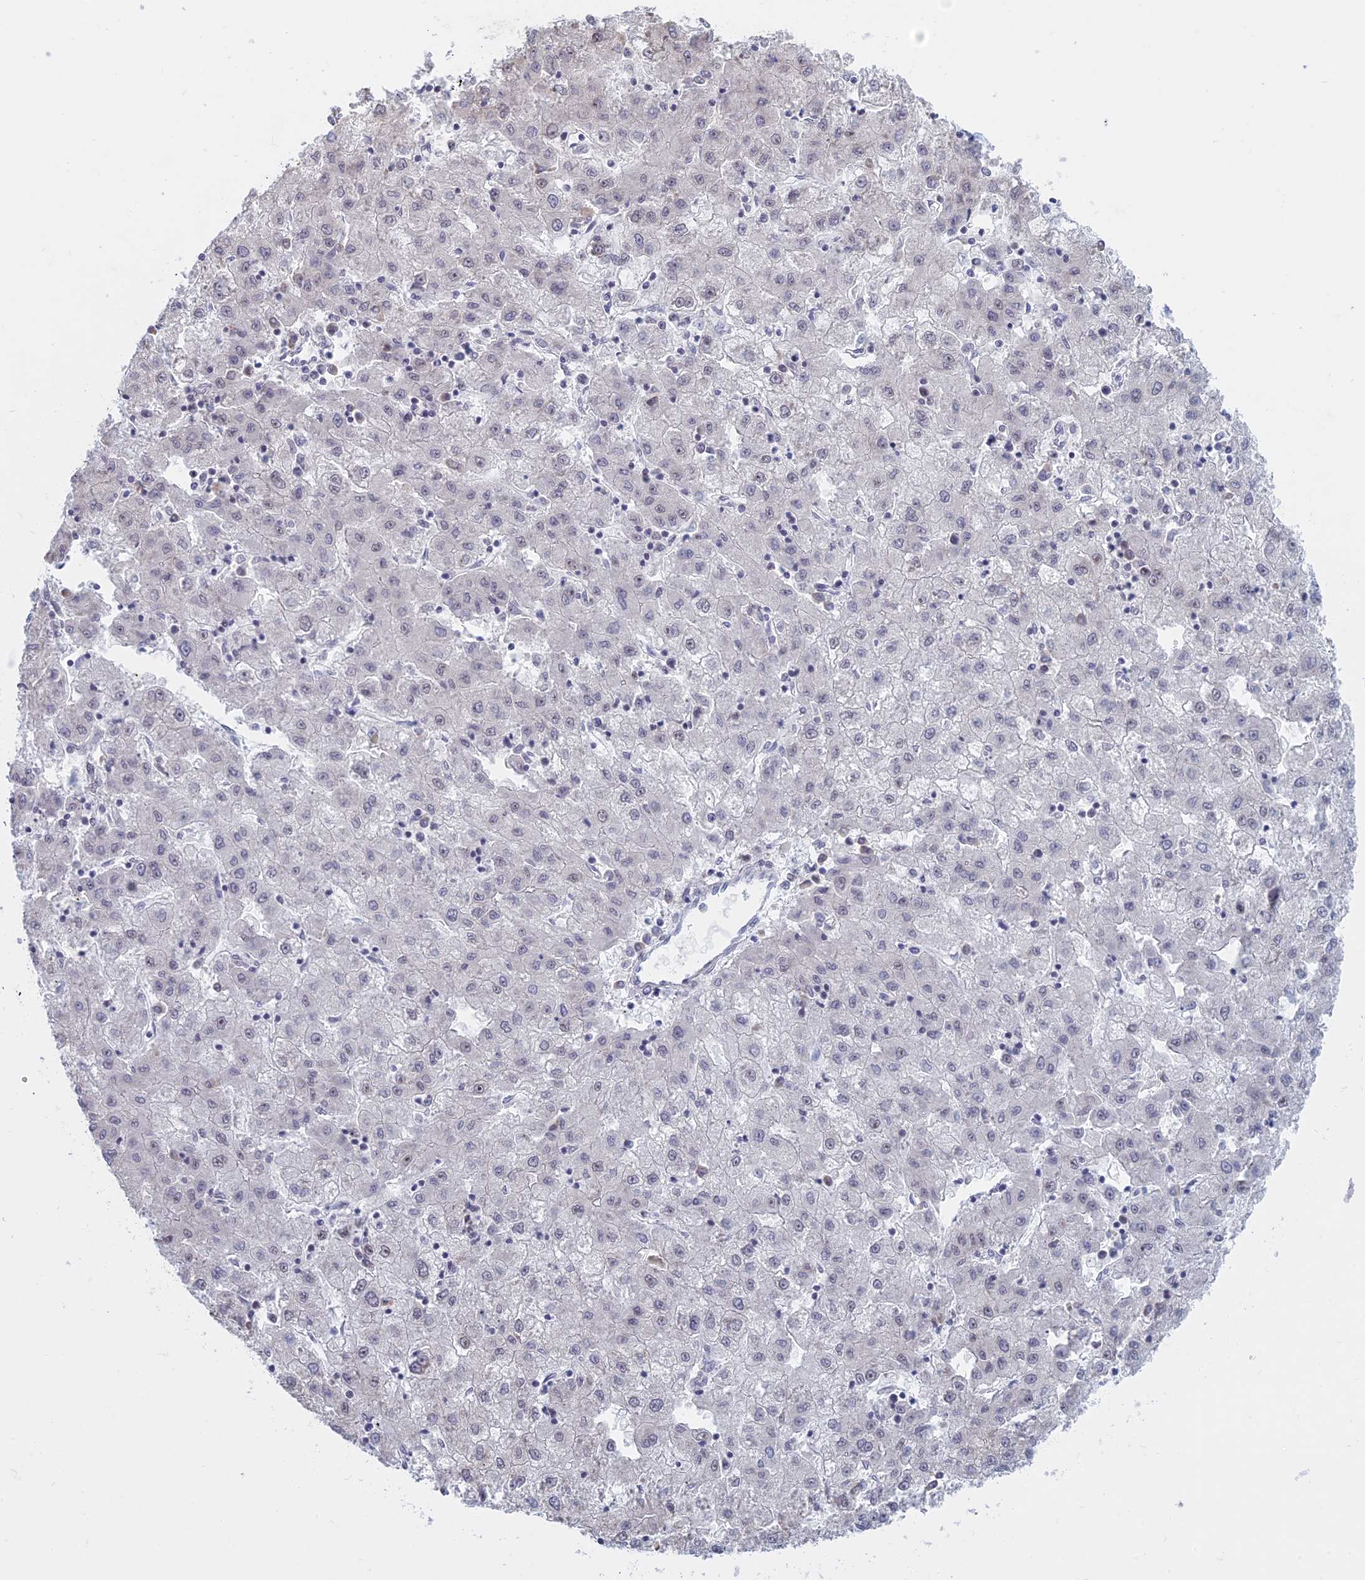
{"staining": {"intensity": "negative", "quantity": "none", "location": "none"}, "tissue": "liver cancer", "cell_type": "Tumor cells", "image_type": "cancer", "snomed": [{"axis": "morphology", "description": "Carcinoma, Hepatocellular, NOS"}, {"axis": "topography", "description": "Liver"}], "caption": "Image shows no protein staining in tumor cells of liver hepatocellular carcinoma tissue. (DAB immunohistochemistry visualized using brightfield microscopy, high magnification).", "gene": "RPS19BP1", "patient": {"sex": "male", "age": 72}}